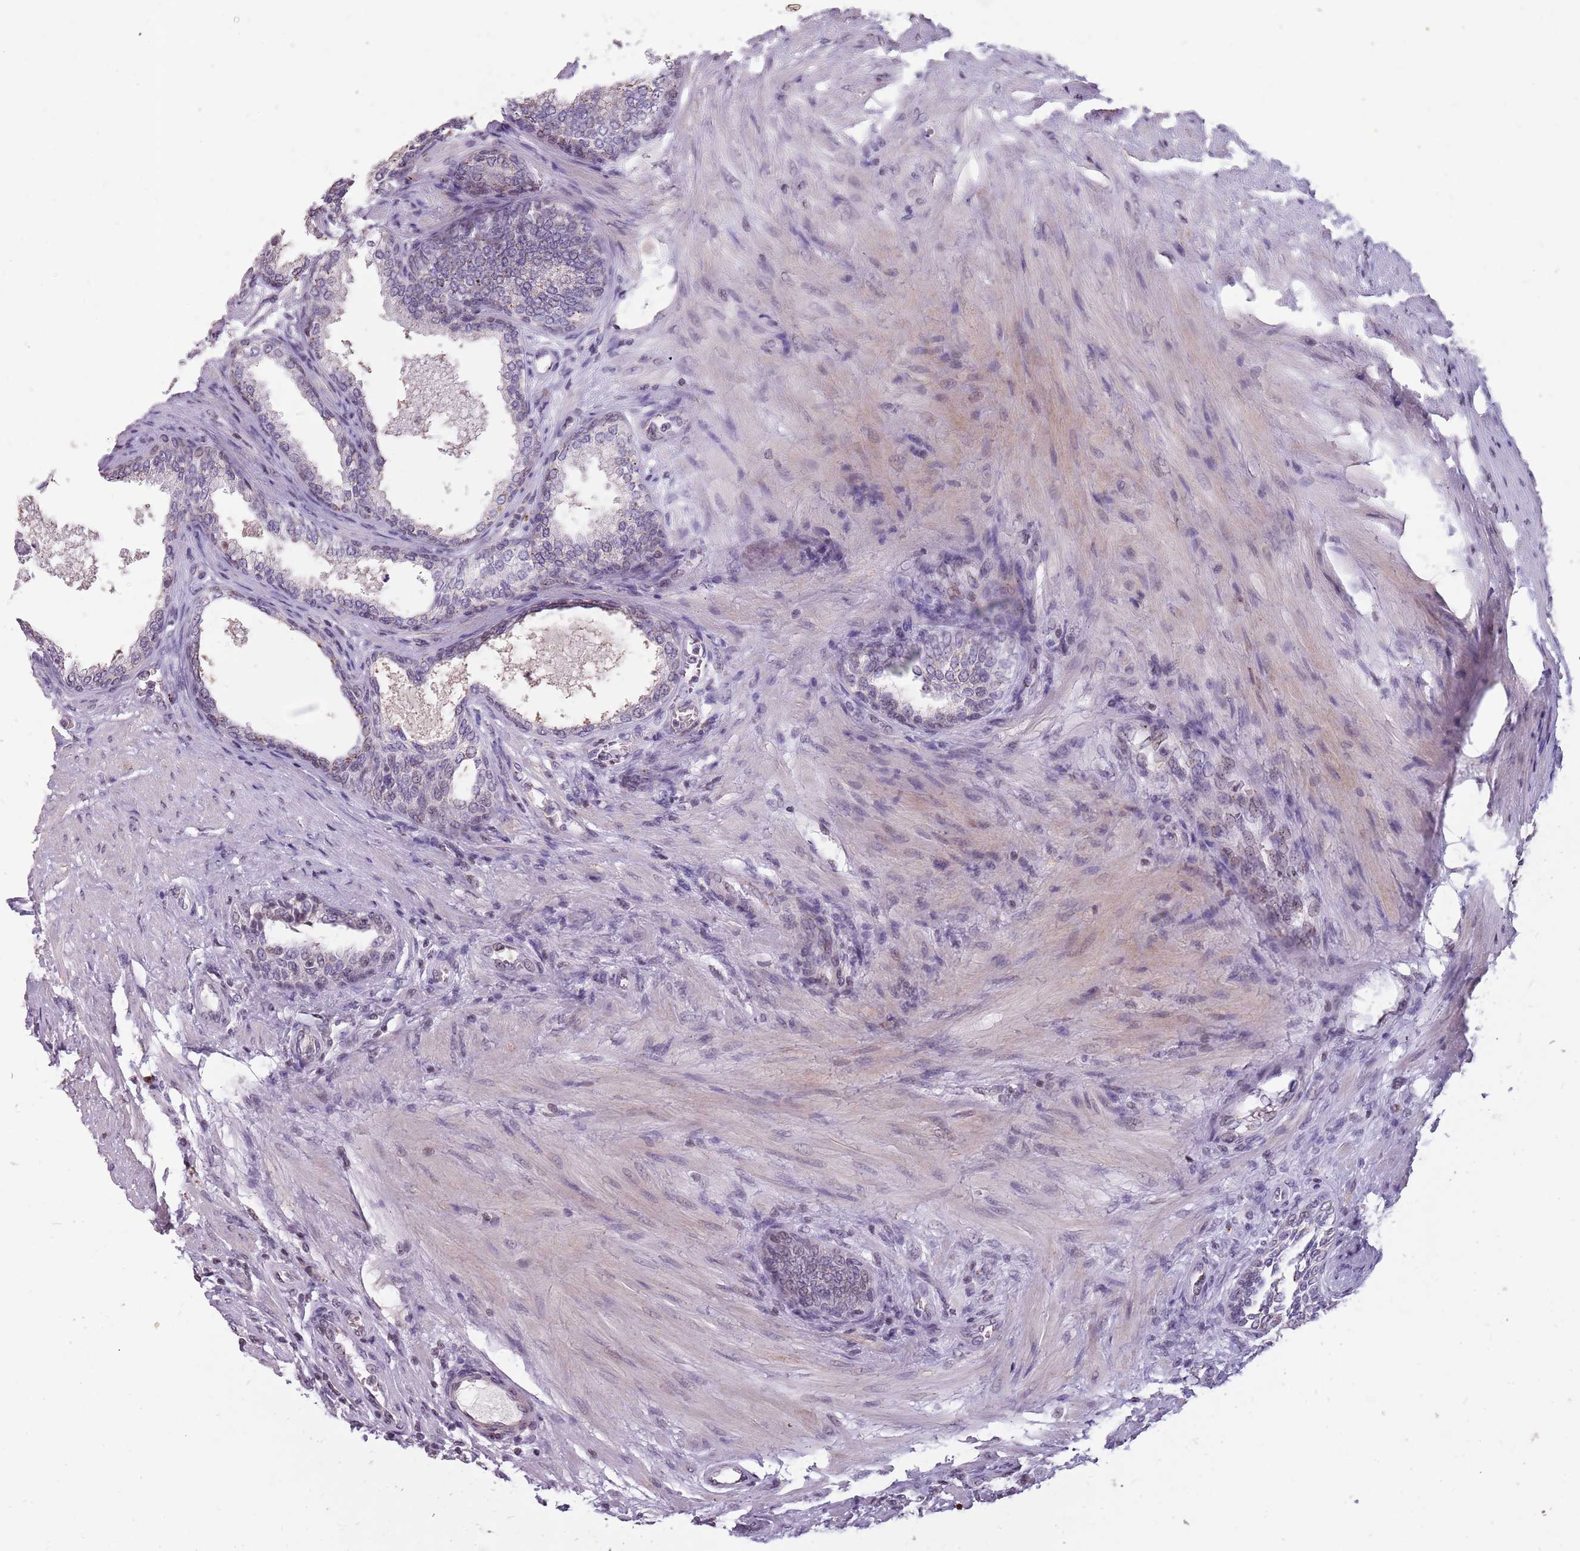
{"staining": {"intensity": "strong", "quantity": "<25%", "location": "cytoplasmic/membranous"}, "tissue": "prostate", "cell_type": "Glandular cells", "image_type": "normal", "snomed": [{"axis": "morphology", "description": "Normal tissue, NOS"}, {"axis": "topography", "description": "Prostate"}], "caption": "The micrograph shows immunohistochemical staining of unremarkable prostate. There is strong cytoplasmic/membranous staining is identified in approximately <25% of glandular cells. (Brightfield microscopy of DAB IHC at high magnification).", "gene": "NEK6", "patient": {"sex": "male", "age": 76}}